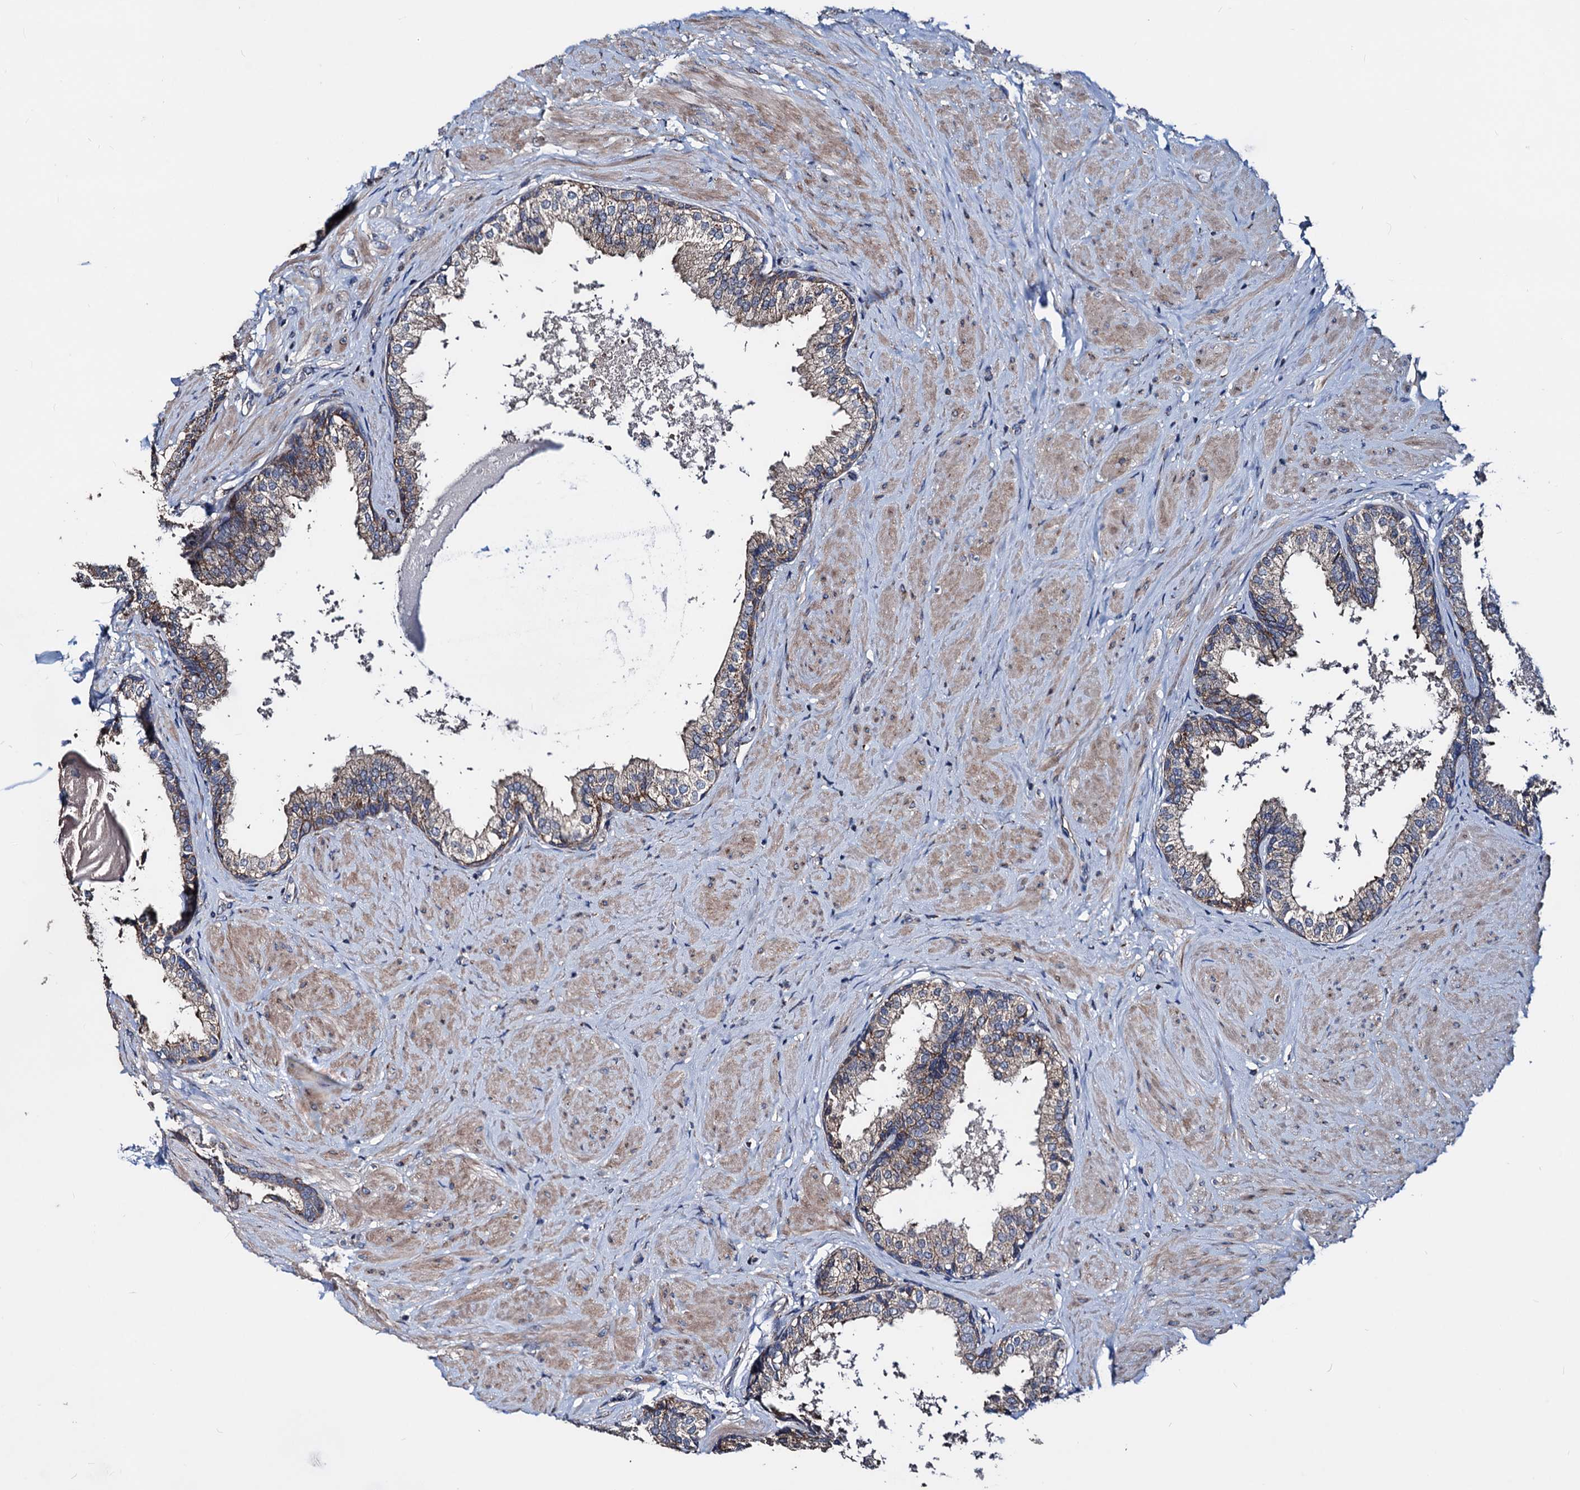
{"staining": {"intensity": "moderate", "quantity": "25%-75%", "location": "cytoplasmic/membranous"}, "tissue": "prostate", "cell_type": "Glandular cells", "image_type": "normal", "snomed": [{"axis": "morphology", "description": "Normal tissue, NOS"}, {"axis": "topography", "description": "Prostate"}], "caption": "This is a histology image of IHC staining of normal prostate, which shows moderate positivity in the cytoplasmic/membranous of glandular cells.", "gene": "AKAP11", "patient": {"sex": "male", "age": 48}}